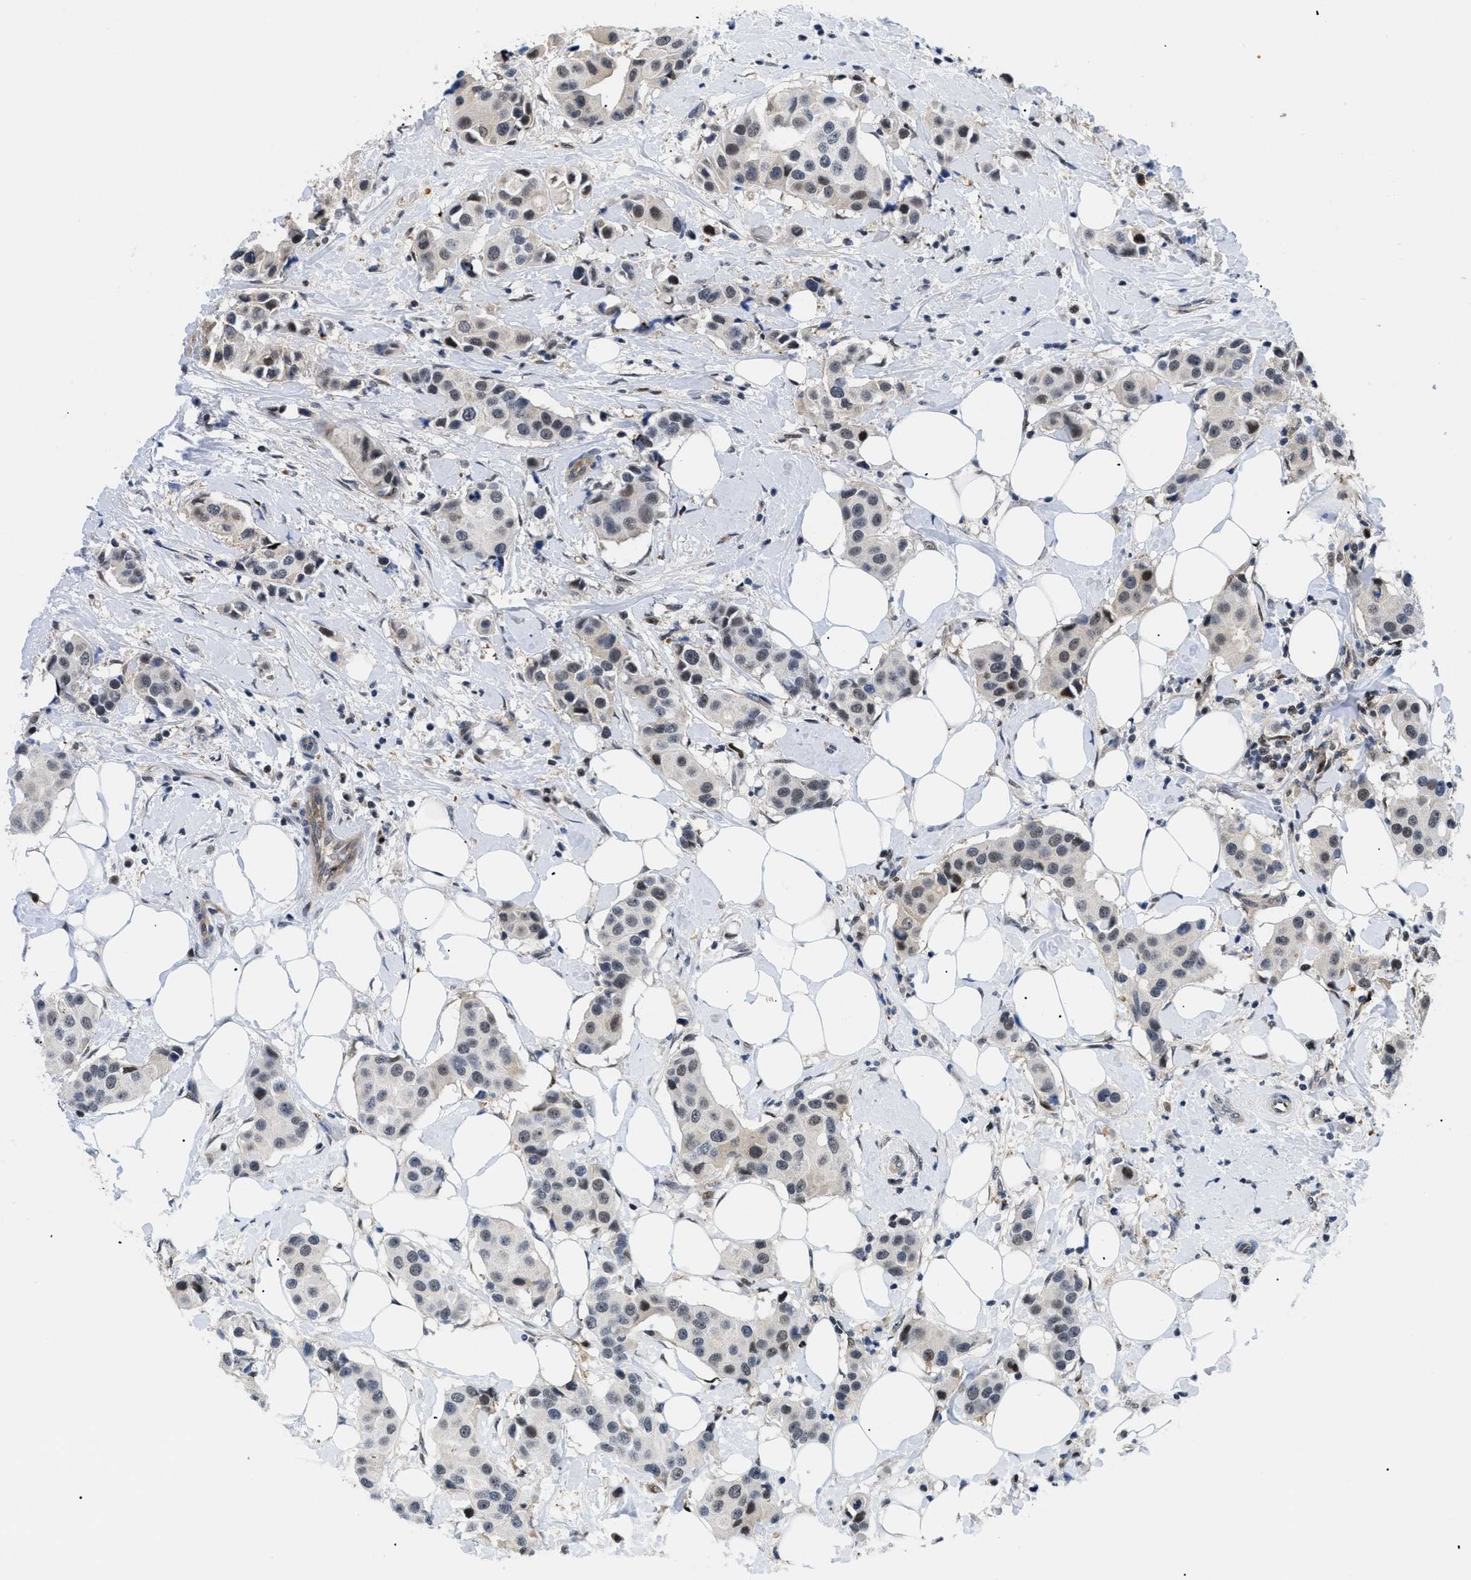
{"staining": {"intensity": "strong", "quantity": "<25%", "location": "nuclear"}, "tissue": "breast cancer", "cell_type": "Tumor cells", "image_type": "cancer", "snomed": [{"axis": "morphology", "description": "Normal tissue, NOS"}, {"axis": "morphology", "description": "Duct carcinoma"}, {"axis": "topography", "description": "Breast"}], "caption": "Protein positivity by immunohistochemistry demonstrates strong nuclear expression in about <25% of tumor cells in breast intraductal carcinoma. (brown staining indicates protein expression, while blue staining denotes nuclei).", "gene": "SLC29A2", "patient": {"sex": "female", "age": 39}}